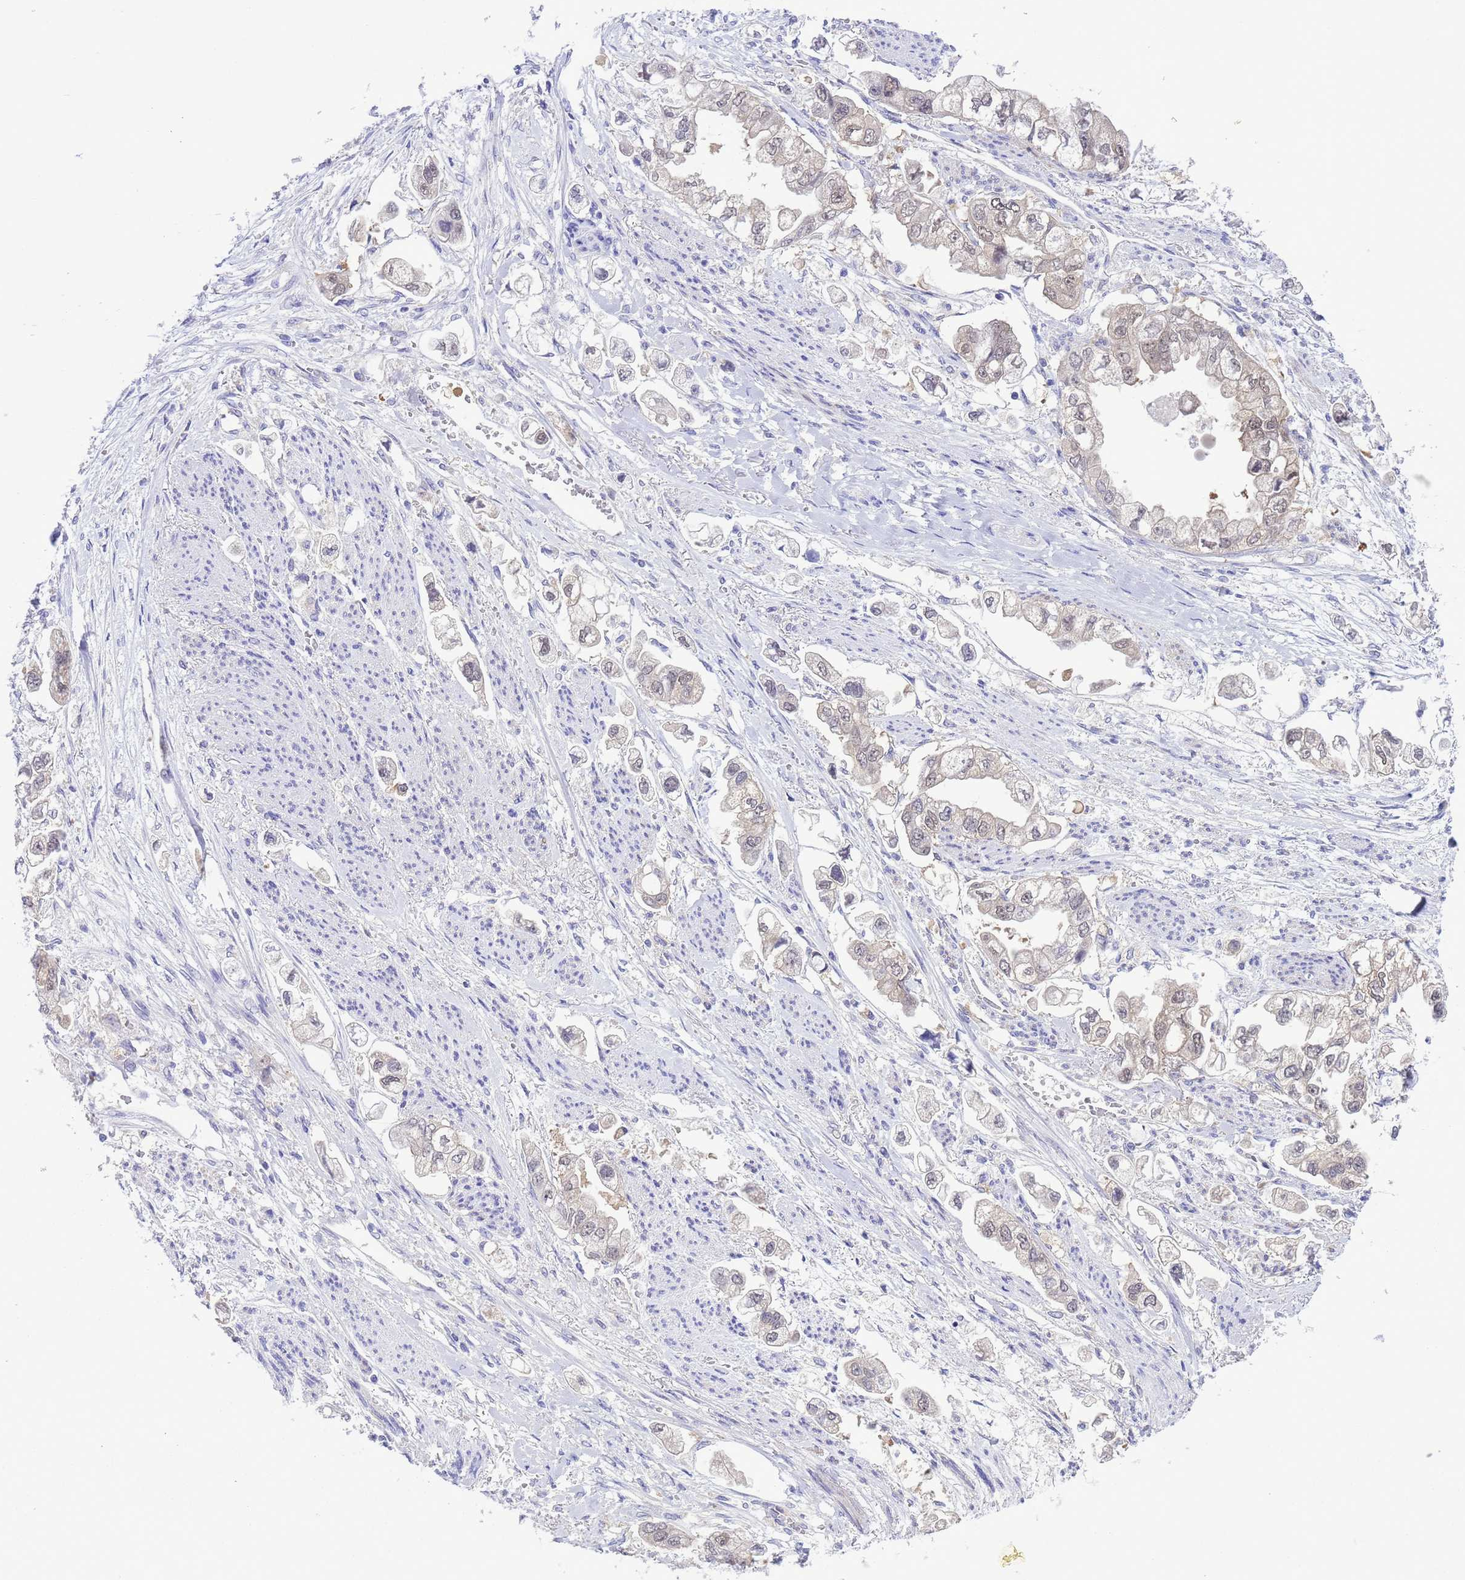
{"staining": {"intensity": "weak", "quantity": "<25%", "location": "cytoplasmic/membranous,nuclear"}, "tissue": "stomach cancer", "cell_type": "Tumor cells", "image_type": "cancer", "snomed": [{"axis": "morphology", "description": "Adenocarcinoma, NOS"}, {"axis": "topography", "description": "Stomach"}], "caption": "High power microscopy histopathology image of an IHC image of stomach cancer (adenocarcinoma), revealing no significant positivity in tumor cells.", "gene": "ZNF461", "patient": {"sex": "male", "age": 62}}